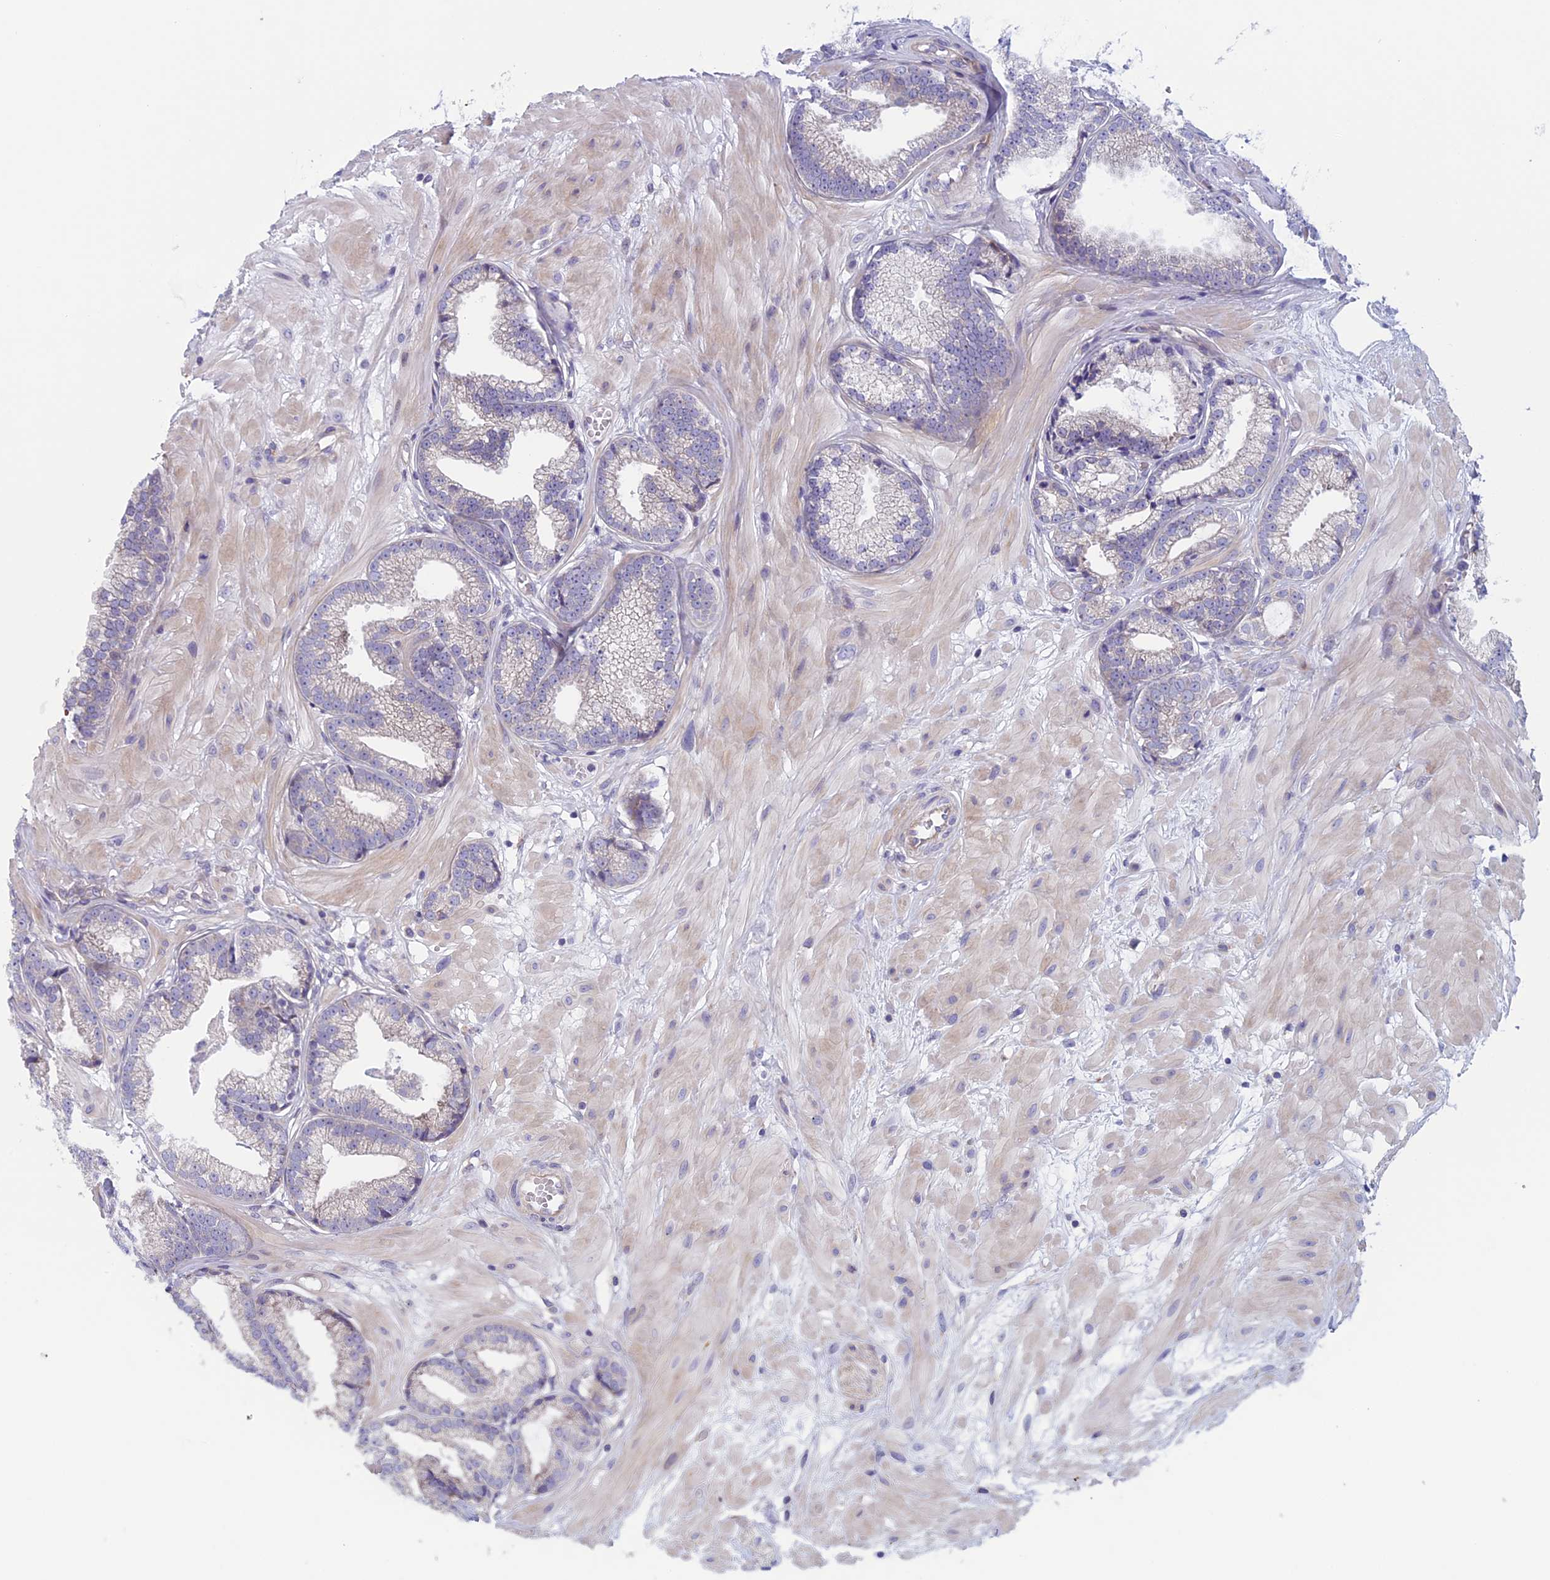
{"staining": {"intensity": "negative", "quantity": "none", "location": "none"}, "tissue": "prostate cancer", "cell_type": "Tumor cells", "image_type": "cancer", "snomed": [{"axis": "morphology", "description": "Adenocarcinoma, Low grade"}, {"axis": "topography", "description": "Prostate"}], "caption": "The histopathology image shows no significant positivity in tumor cells of adenocarcinoma (low-grade) (prostate).", "gene": "CNOT6L", "patient": {"sex": "male", "age": 64}}